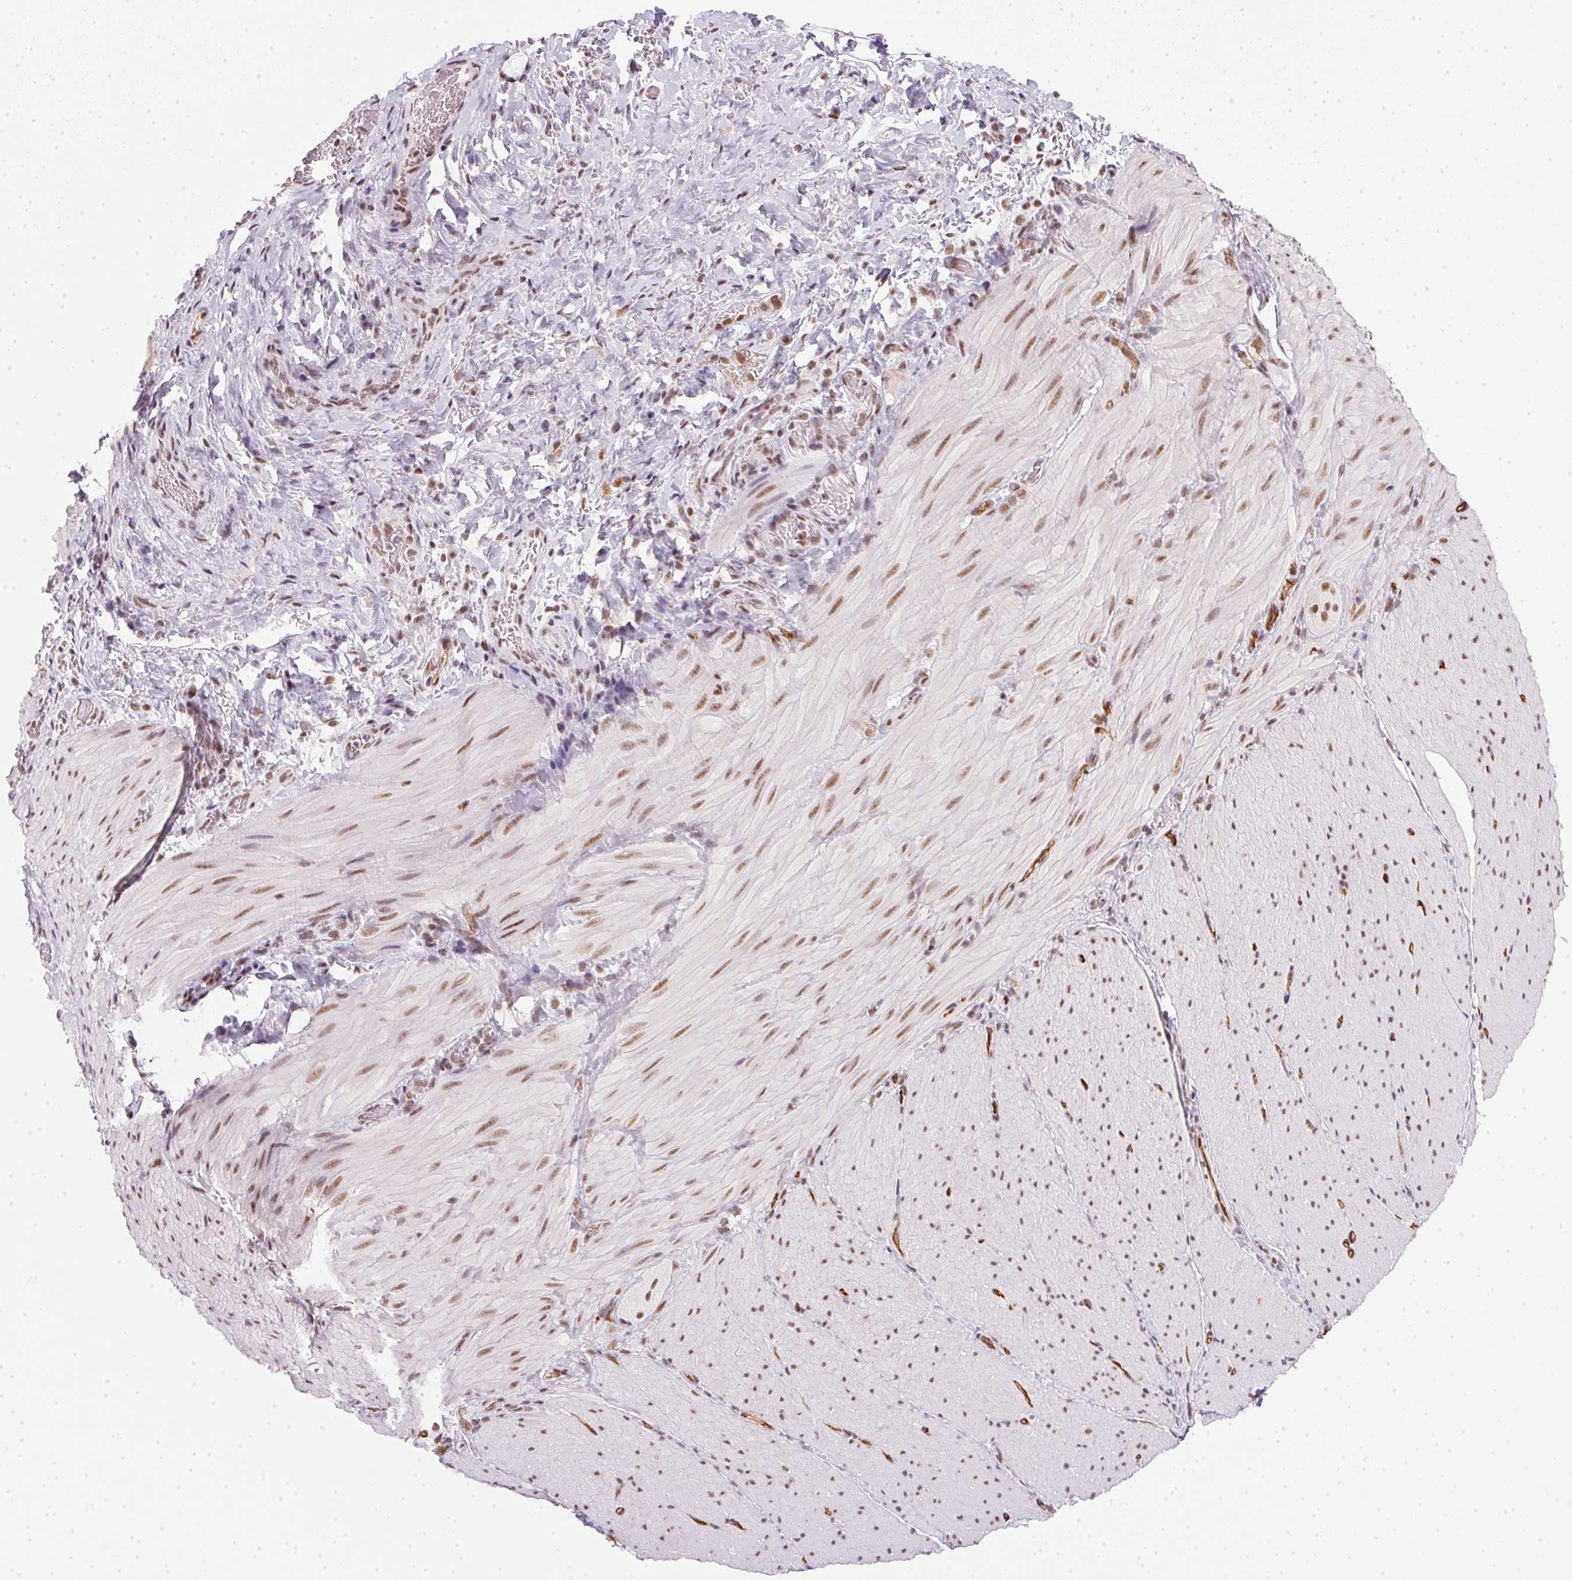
{"staining": {"intensity": "moderate", "quantity": "25%-75%", "location": "nuclear"}, "tissue": "smooth muscle", "cell_type": "Smooth muscle cells", "image_type": "normal", "snomed": [{"axis": "morphology", "description": "Normal tissue, NOS"}, {"axis": "topography", "description": "Smooth muscle"}, {"axis": "topography", "description": "Colon"}], "caption": "Moderate nuclear staining is seen in about 25%-75% of smooth muscle cells in normal smooth muscle.", "gene": "SRSF7", "patient": {"sex": "male", "age": 73}}